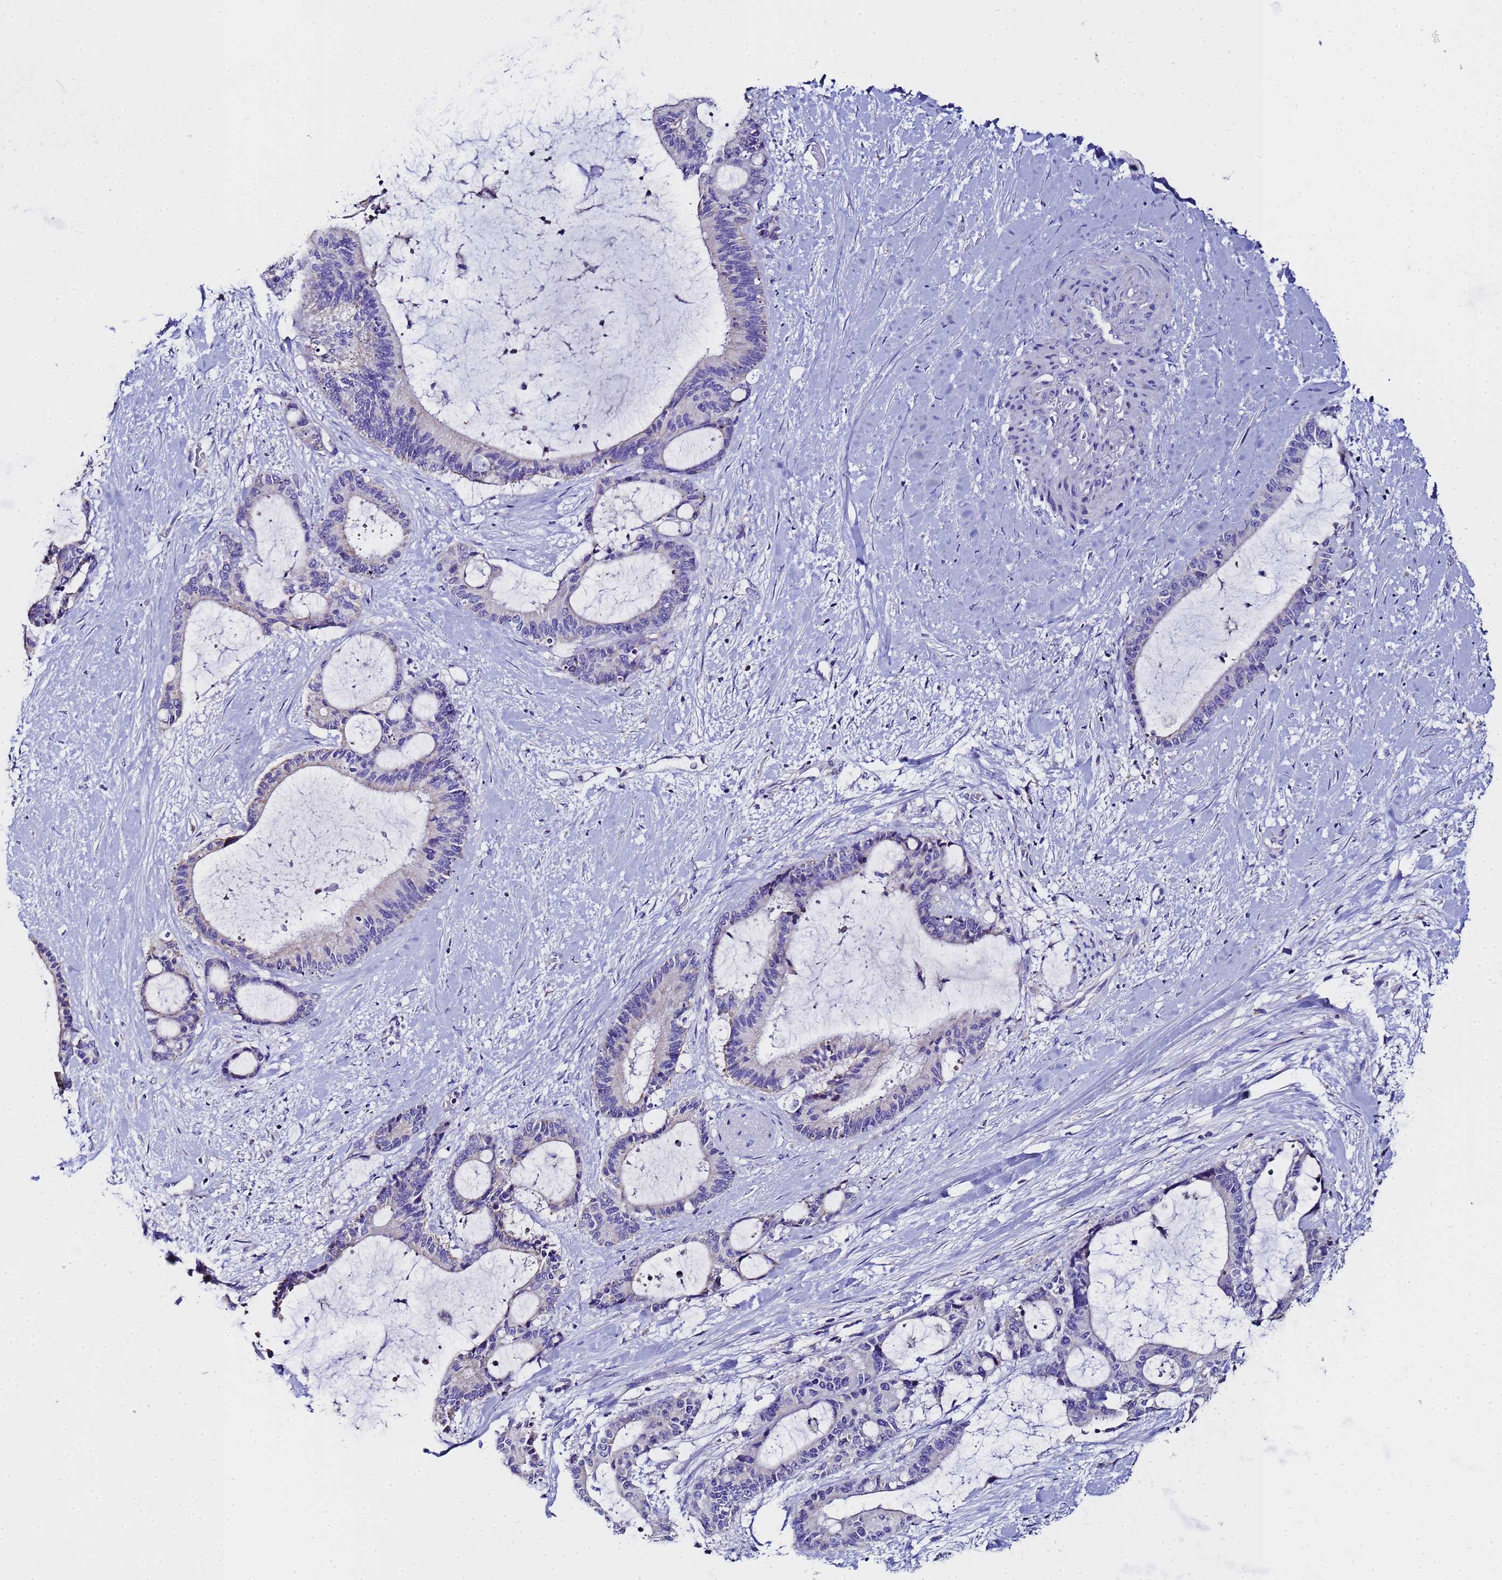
{"staining": {"intensity": "negative", "quantity": "none", "location": "none"}, "tissue": "liver cancer", "cell_type": "Tumor cells", "image_type": "cancer", "snomed": [{"axis": "morphology", "description": "Normal tissue, NOS"}, {"axis": "morphology", "description": "Cholangiocarcinoma"}, {"axis": "topography", "description": "Liver"}, {"axis": "topography", "description": "Peripheral nerve tissue"}], "caption": "High magnification brightfield microscopy of liver cancer stained with DAB (brown) and counterstained with hematoxylin (blue): tumor cells show no significant expression. (Brightfield microscopy of DAB IHC at high magnification).", "gene": "MRPS12", "patient": {"sex": "female", "age": 73}}